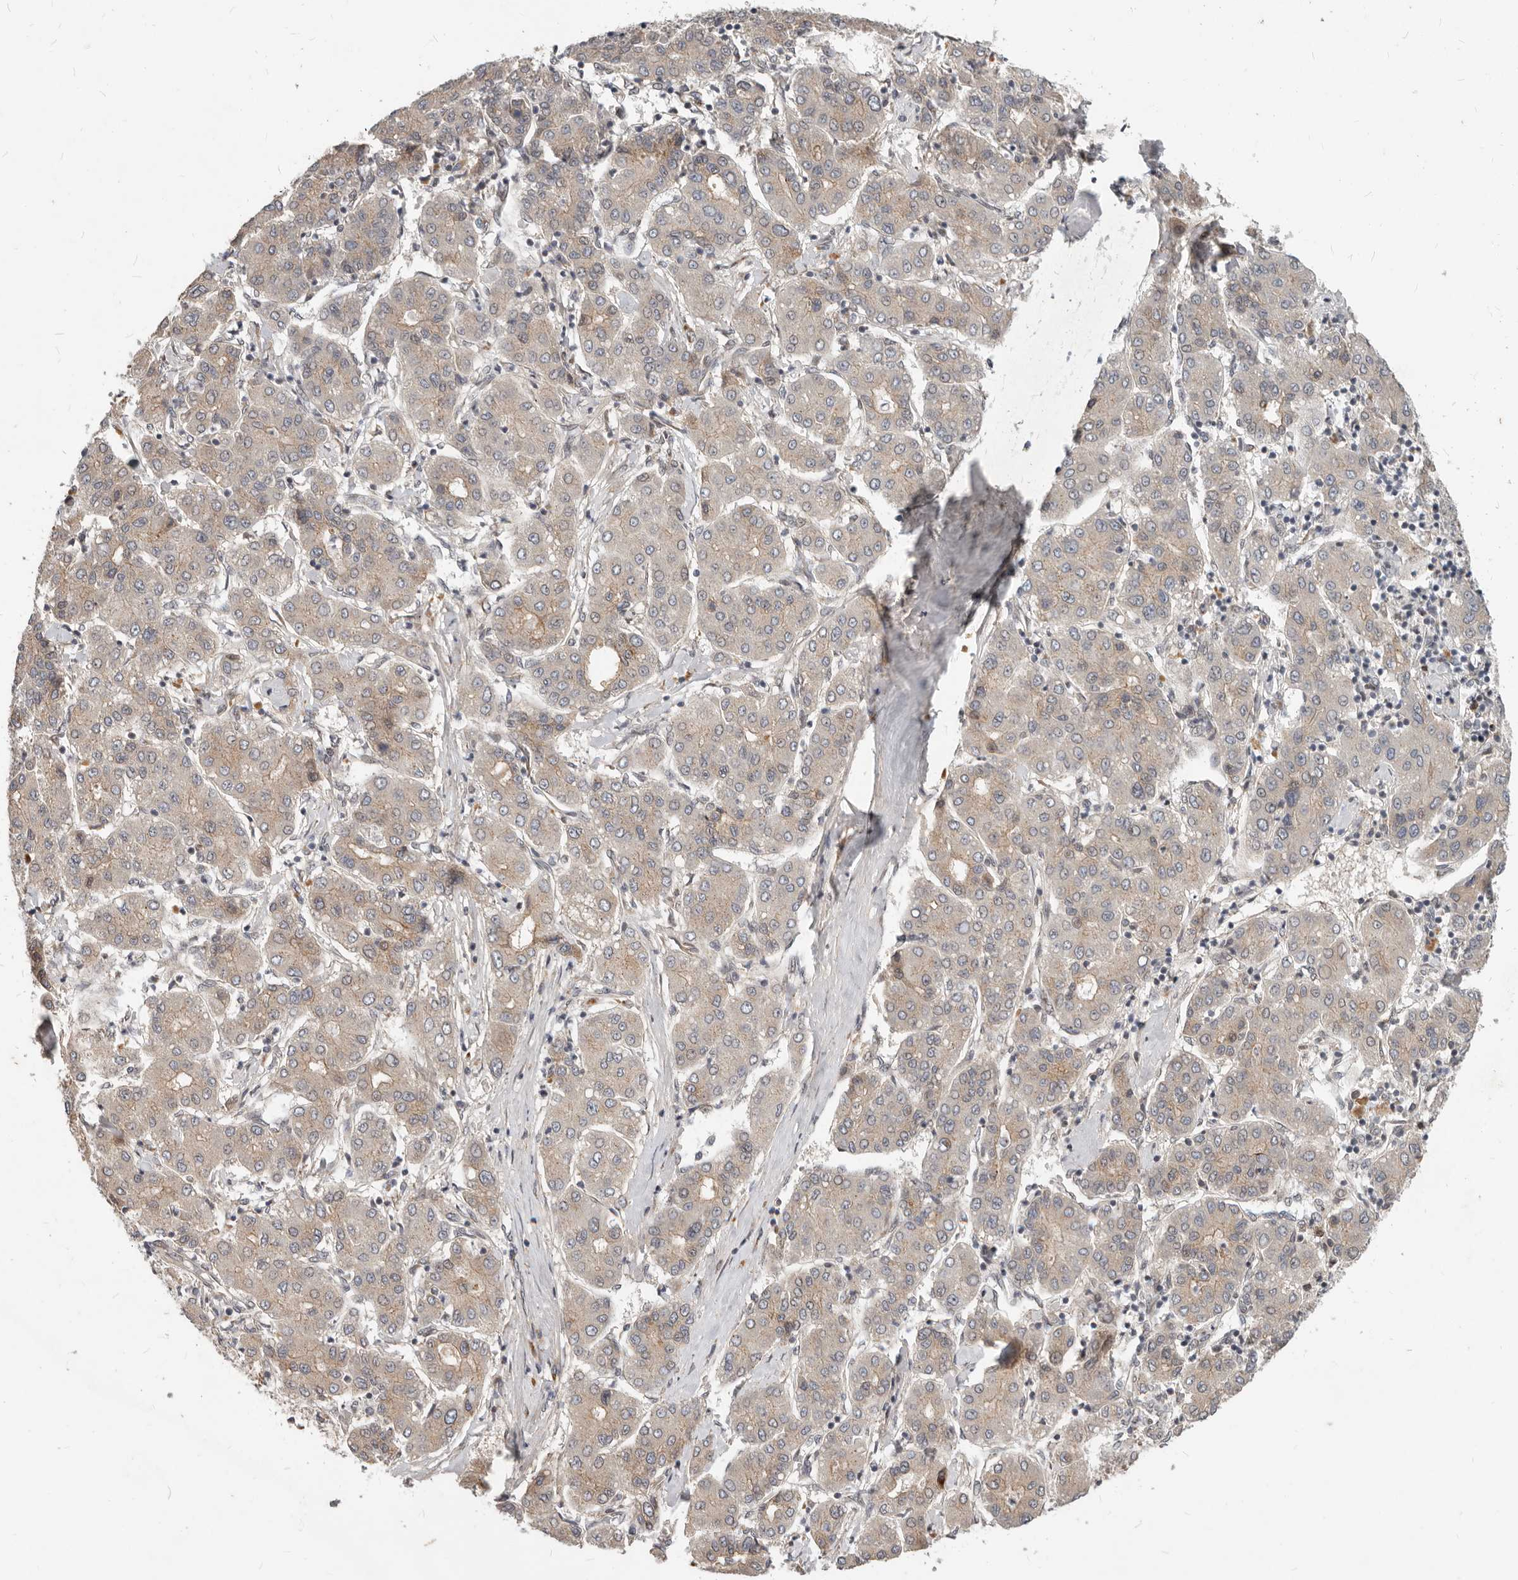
{"staining": {"intensity": "weak", "quantity": "<25%", "location": "cytoplasmic/membranous"}, "tissue": "liver cancer", "cell_type": "Tumor cells", "image_type": "cancer", "snomed": [{"axis": "morphology", "description": "Carcinoma, Hepatocellular, NOS"}, {"axis": "topography", "description": "Liver"}], "caption": "Tumor cells show no significant positivity in hepatocellular carcinoma (liver).", "gene": "NPY4R", "patient": {"sex": "male", "age": 65}}